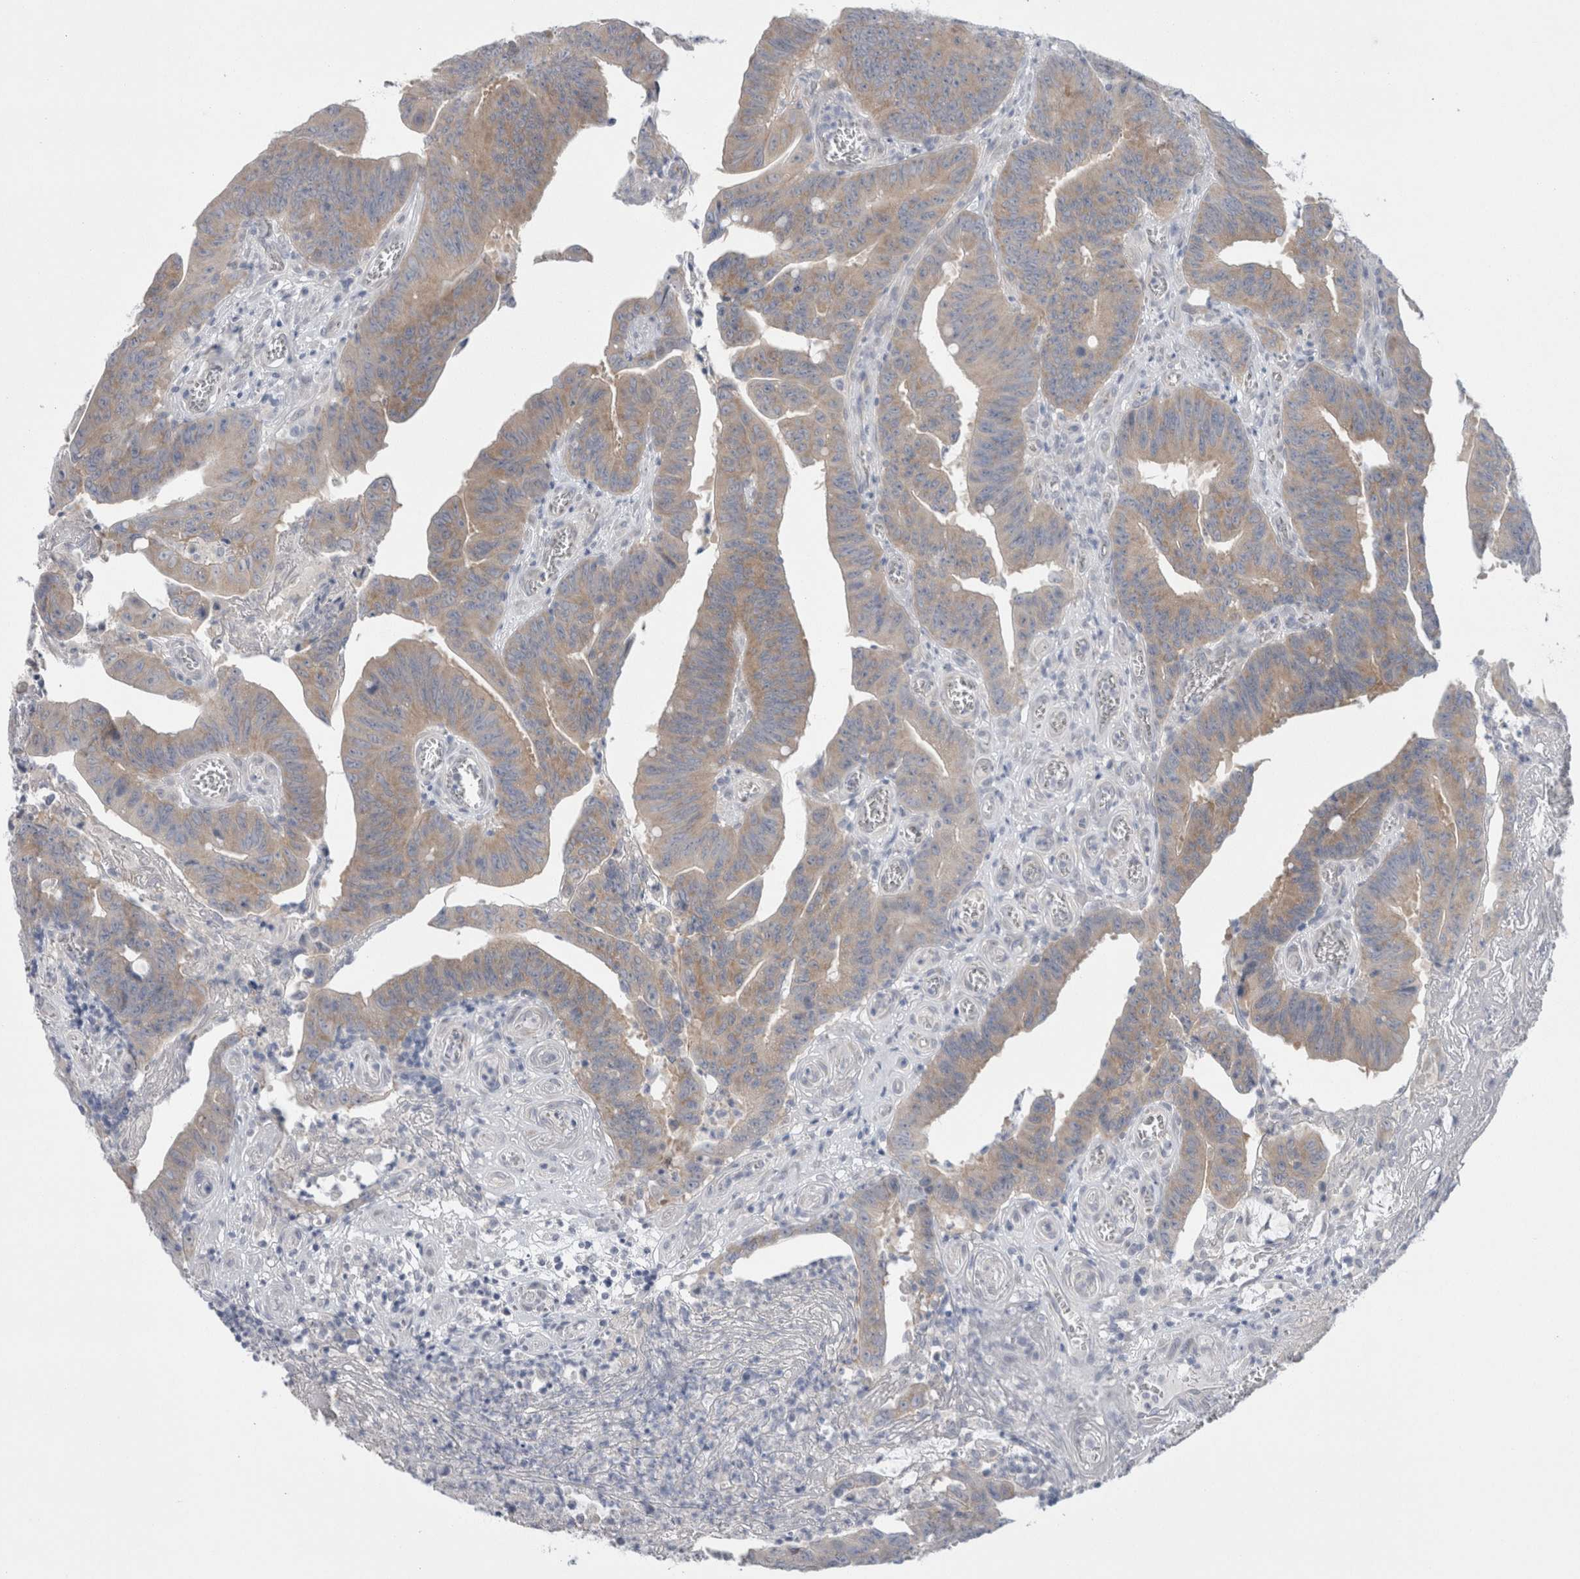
{"staining": {"intensity": "weak", "quantity": ">75%", "location": "cytoplasmic/membranous"}, "tissue": "colorectal cancer", "cell_type": "Tumor cells", "image_type": "cancer", "snomed": [{"axis": "morphology", "description": "Adenocarcinoma, NOS"}, {"axis": "topography", "description": "Colon"}], "caption": "There is low levels of weak cytoplasmic/membranous expression in tumor cells of colorectal cancer, as demonstrated by immunohistochemical staining (brown color).", "gene": "WIPF2", "patient": {"sex": "male", "age": 45}}